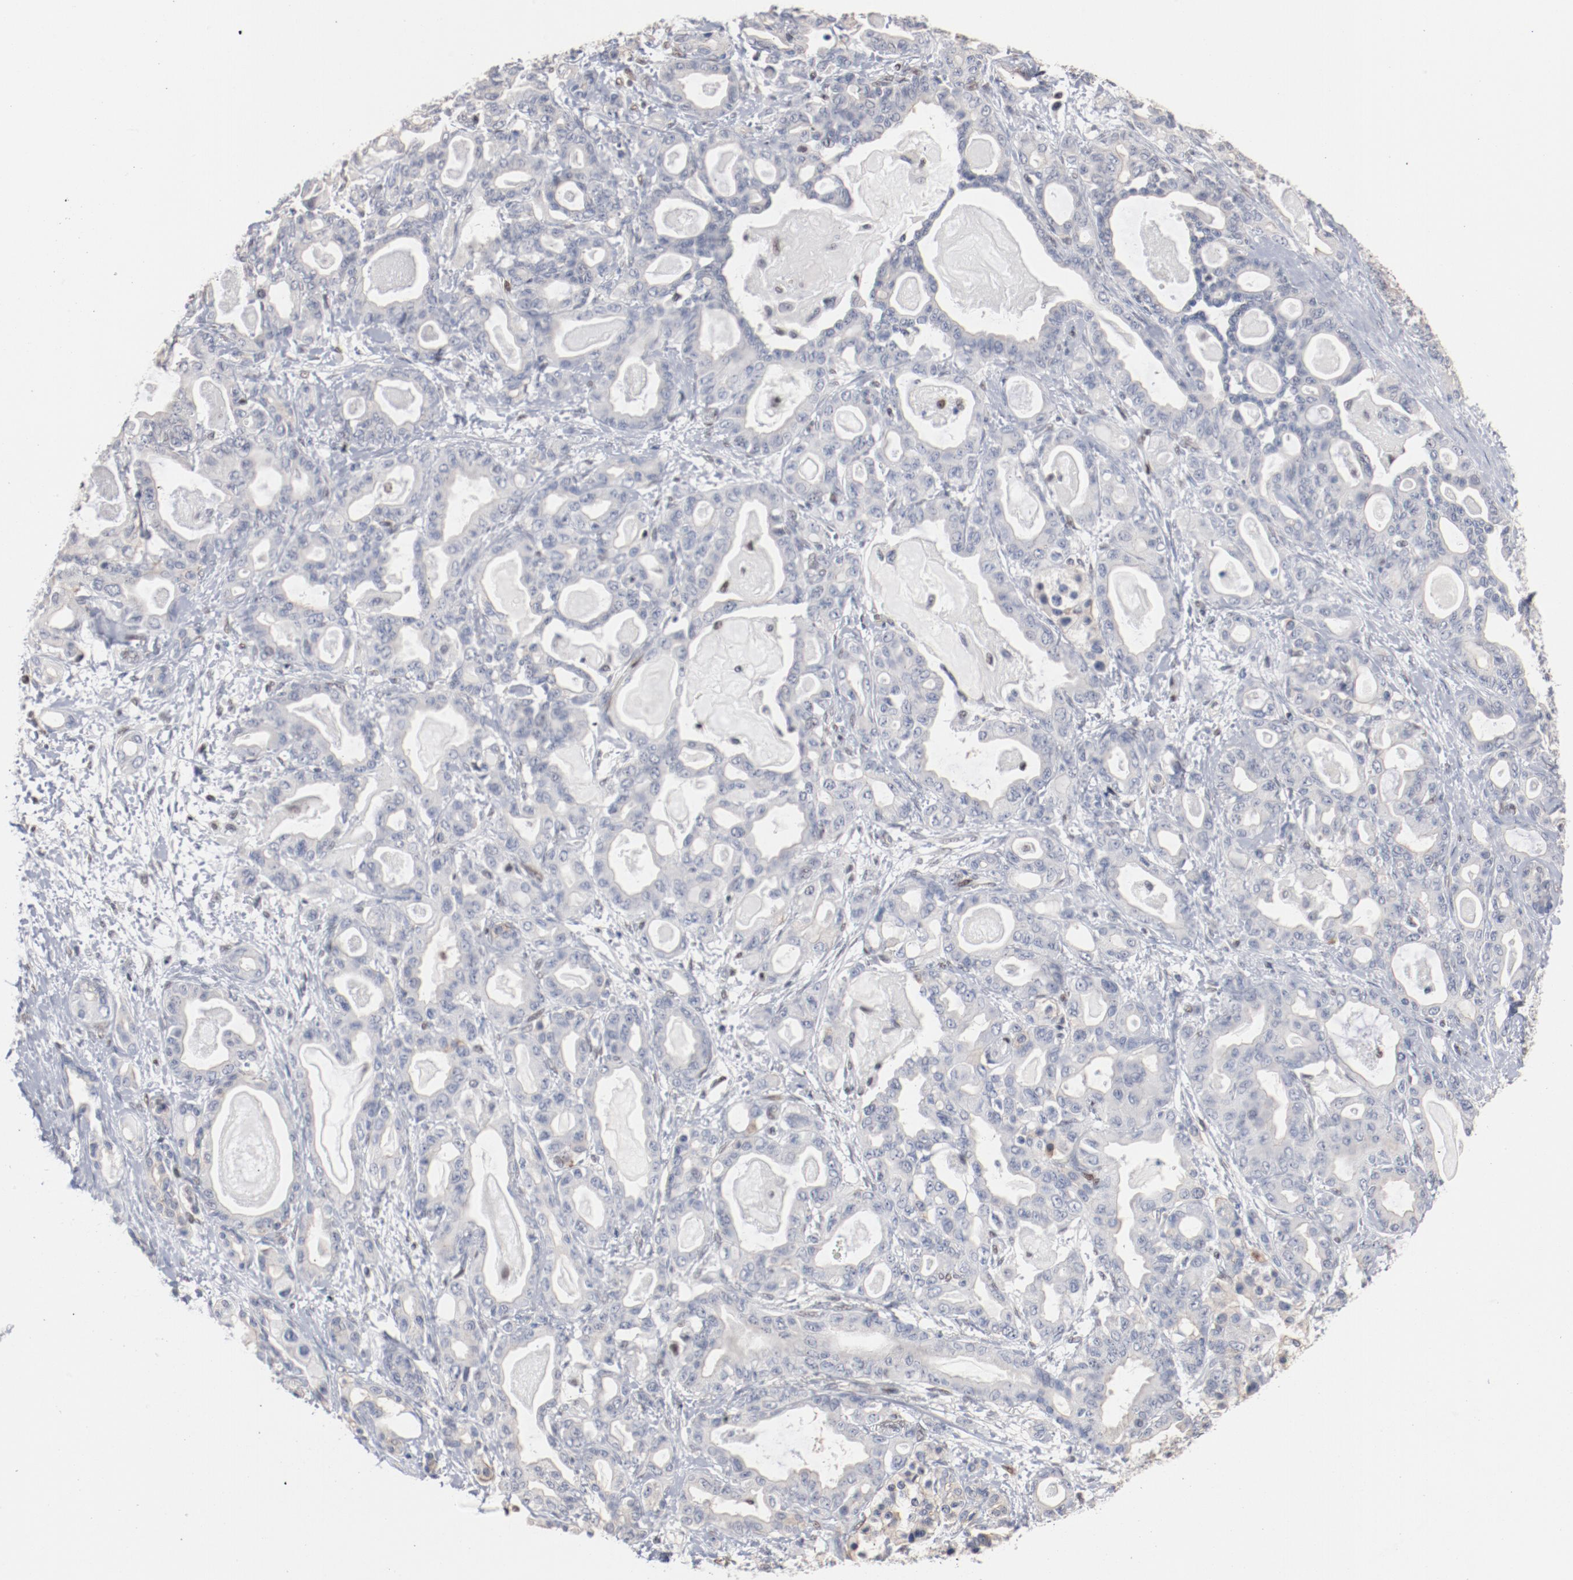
{"staining": {"intensity": "negative", "quantity": "none", "location": "none"}, "tissue": "pancreatic cancer", "cell_type": "Tumor cells", "image_type": "cancer", "snomed": [{"axis": "morphology", "description": "Adenocarcinoma, NOS"}, {"axis": "topography", "description": "Pancreas"}], "caption": "Tumor cells show no significant staining in pancreatic adenocarcinoma.", "gene": "ZEB2", "patient": {"sex": "male", "age": 63}}